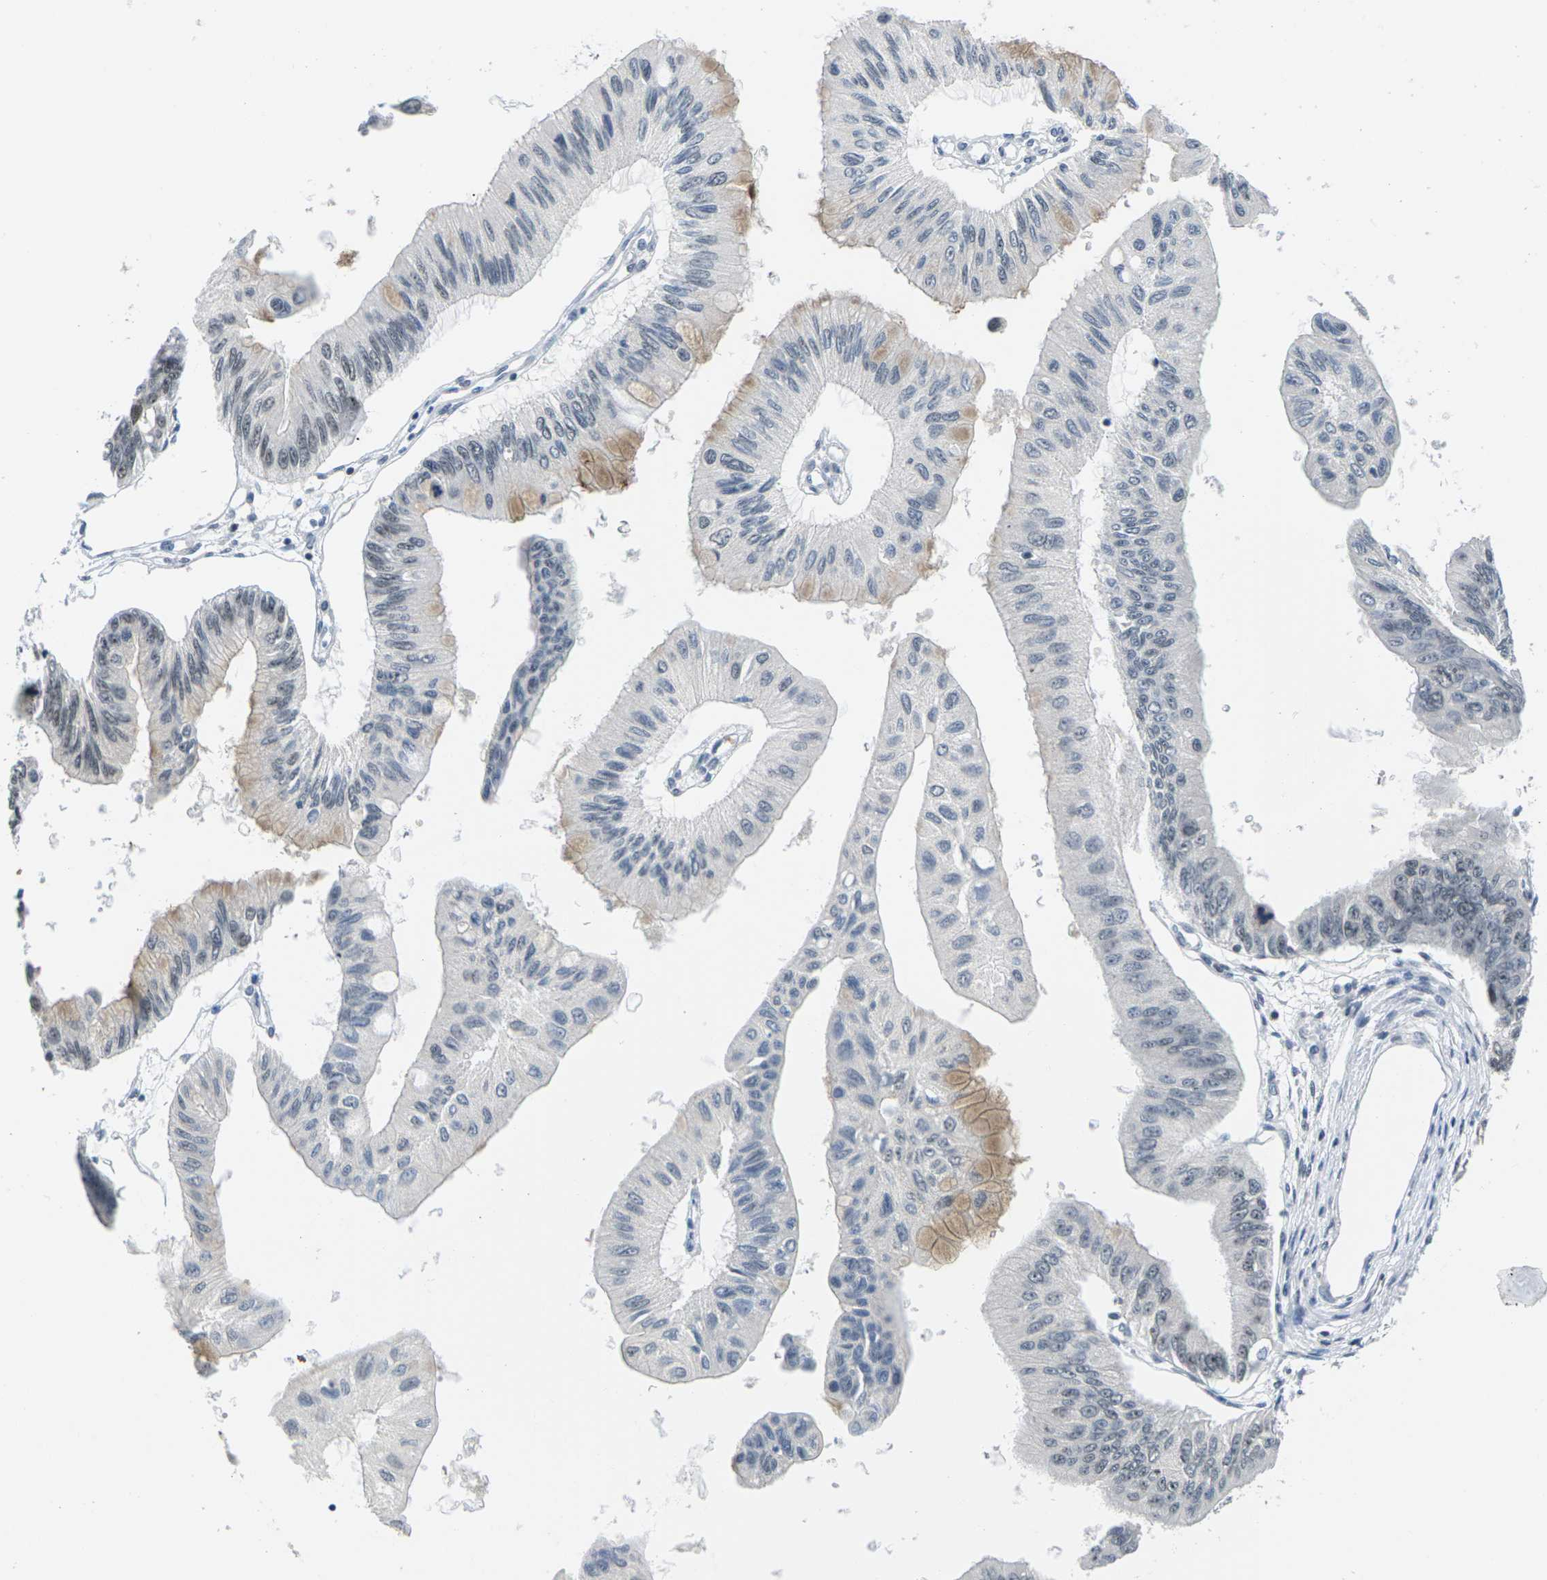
{"staining": {"intensity": "weak", "quantity": "<25%", "location": "nuclear"}, "tissue": "pancreatic cancer", "cell_type": "Tumor cells", "image_type": "cancer", "snomed": [{"axis": "morphology", "description": "Adenocarcinoma, NOS"}, {"axis": "topography", "description": "Pancreas"}], "caption": "High power microscopy micrograph of an immunohistochemistry (IHC) image of pancreatic cancer (adenocarcinoma), revealing no significant staining in tumor cells.", "gene": "NSRP1", "patient": {"sex": "female", "age": 77}}